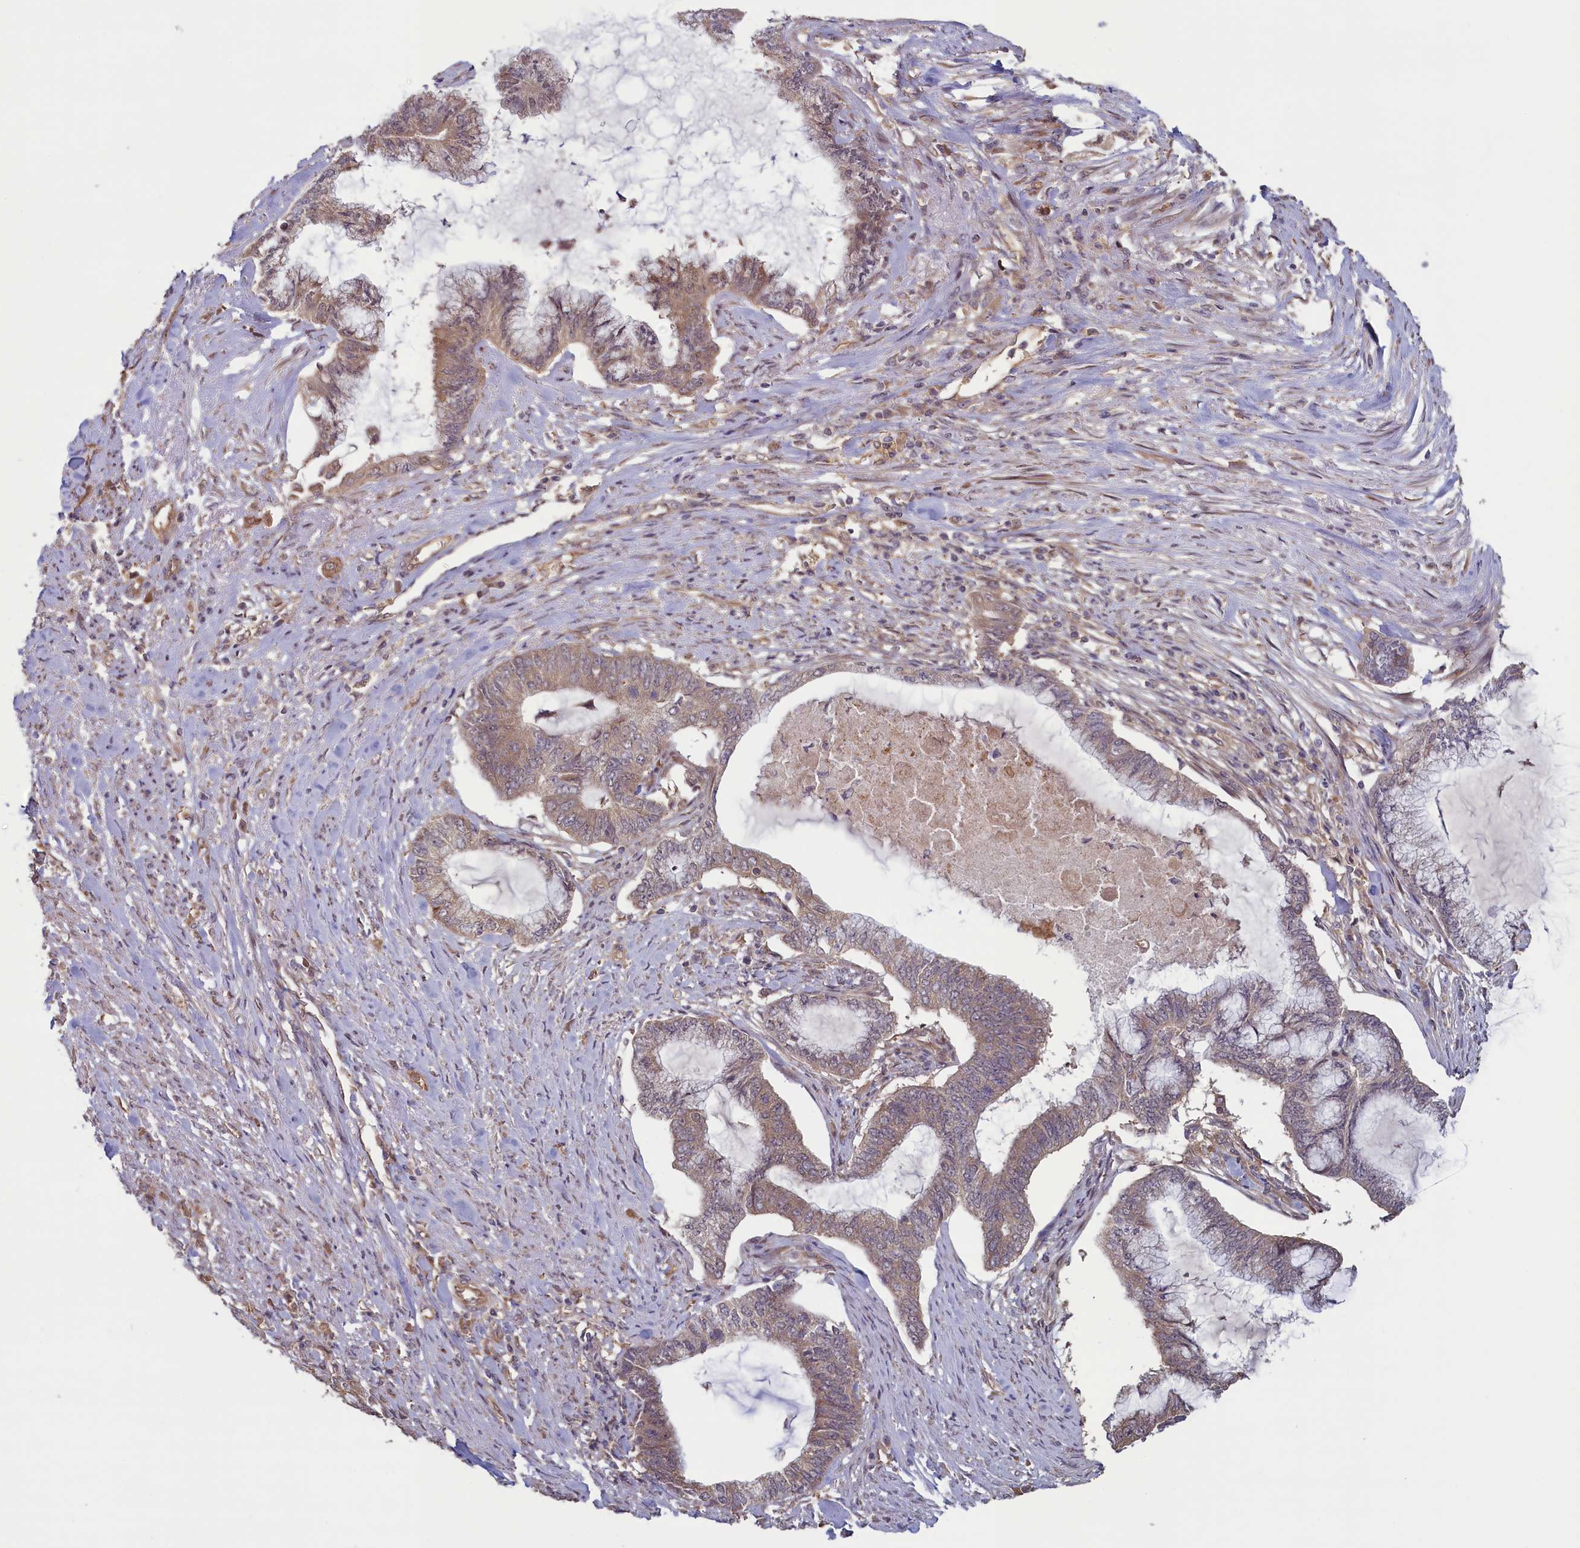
{"staining": {"intensity": "weak", "quantity": ">75%", "location": "cytoplasmic/membranous"}, "tissue": "endometrial cancer", "cell_type": "Tumor cells", "image_type": "cancer", "snomed": [{"axis": "morphology", "description": "Adenocarcinoma, NOS"}, {"axis": "topography", "description": "Endometrium"}], "caption": "Immunohistochemistry image of endometrial adenocarcinoma stained for a protein (brown), which reveals low levels of weak cytoplasmic/membranous staining in about >75% of tumor cells.", "gene": "CIAO2B", "patient": {"sex": "female", "age": 86}}